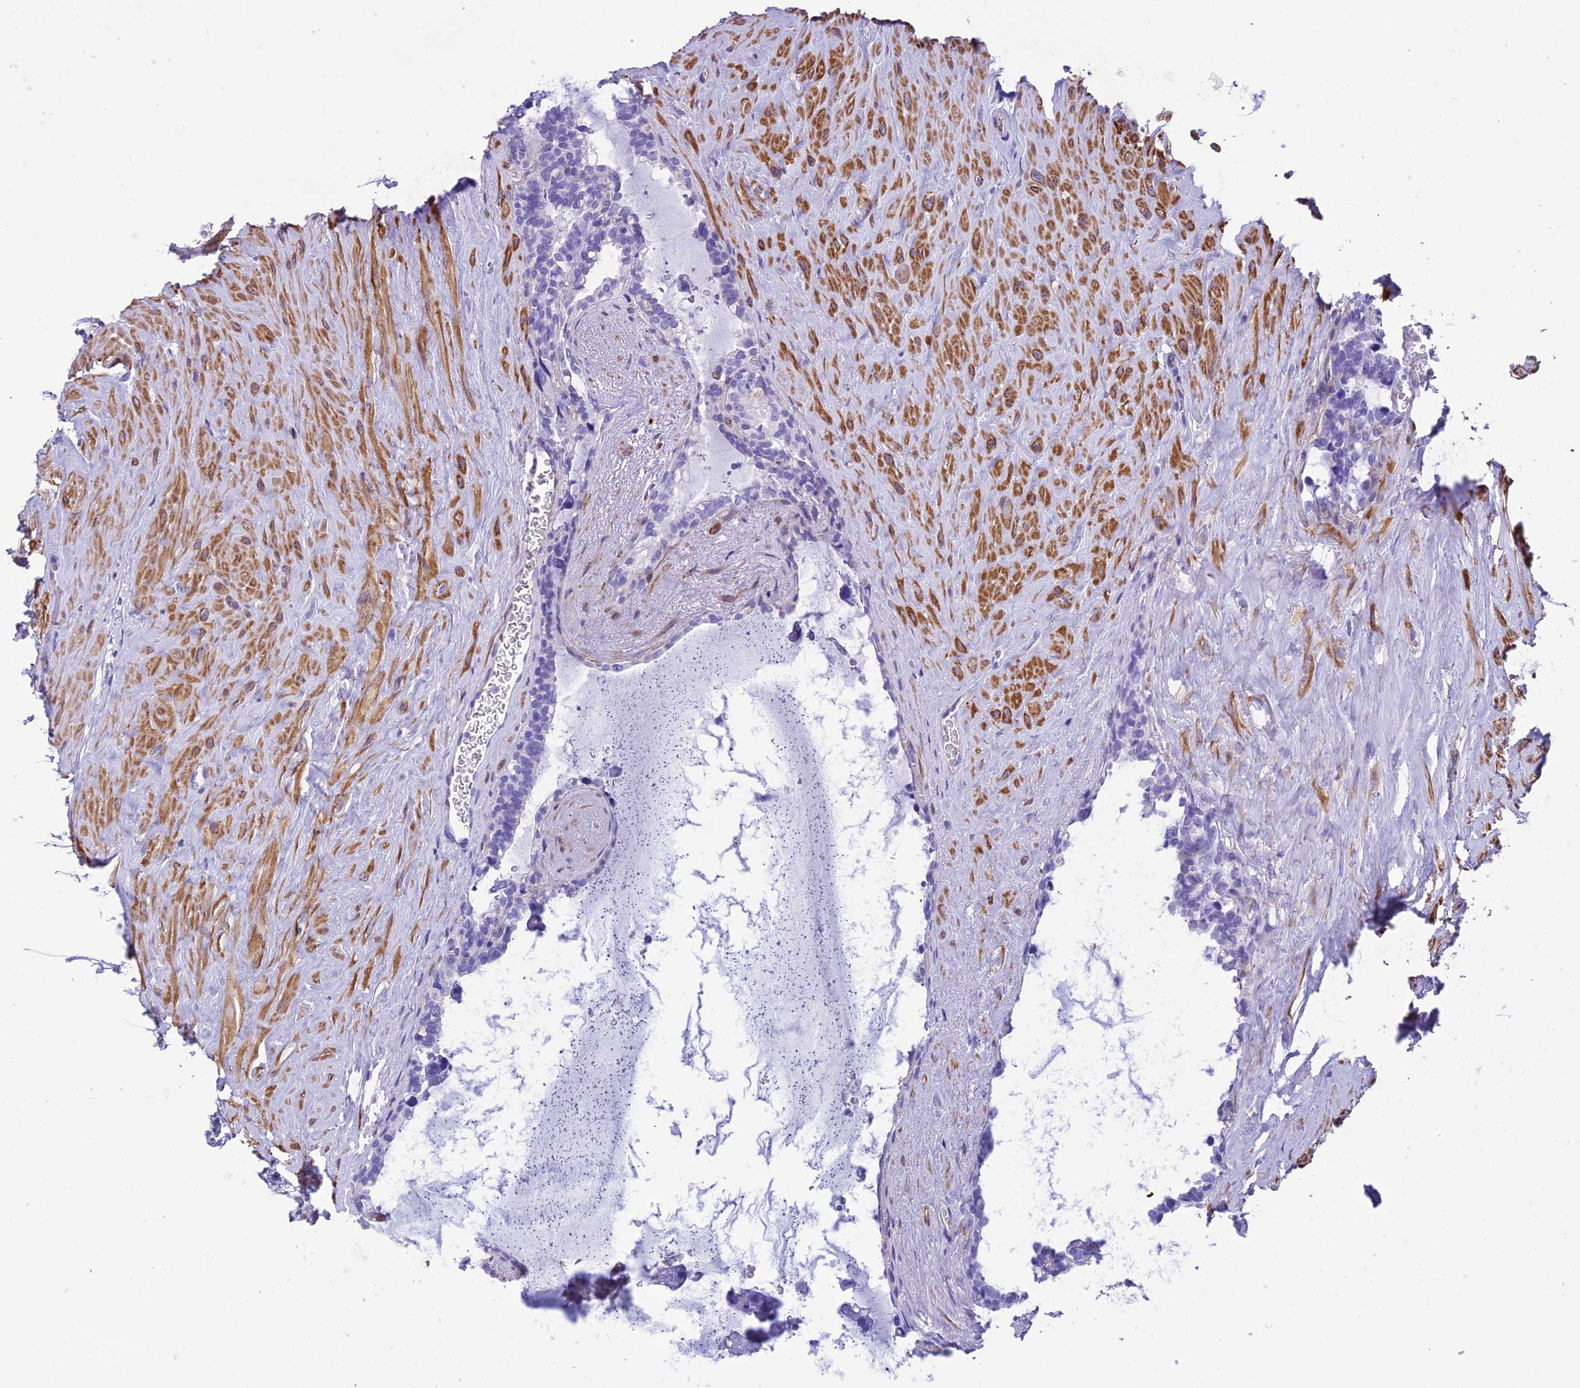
{"staining": {"intensity": "negative", "quantity": "none", "location": "none"}, "tissue": "seminal vesicle", "cell_type": "Glandular cells", "image_type": "normal", "snomed": [{"axis": "morphology", "description": "Normal tissue, NOS"}, {"axis": "topography", "description": "Seminal veicle"}], "caption": "Protein analysis of benign seminal vesicle shows no significant staining in glandular cells.", "gene": "GFRA1", "patient": {"sex": "male", "age": 68}}